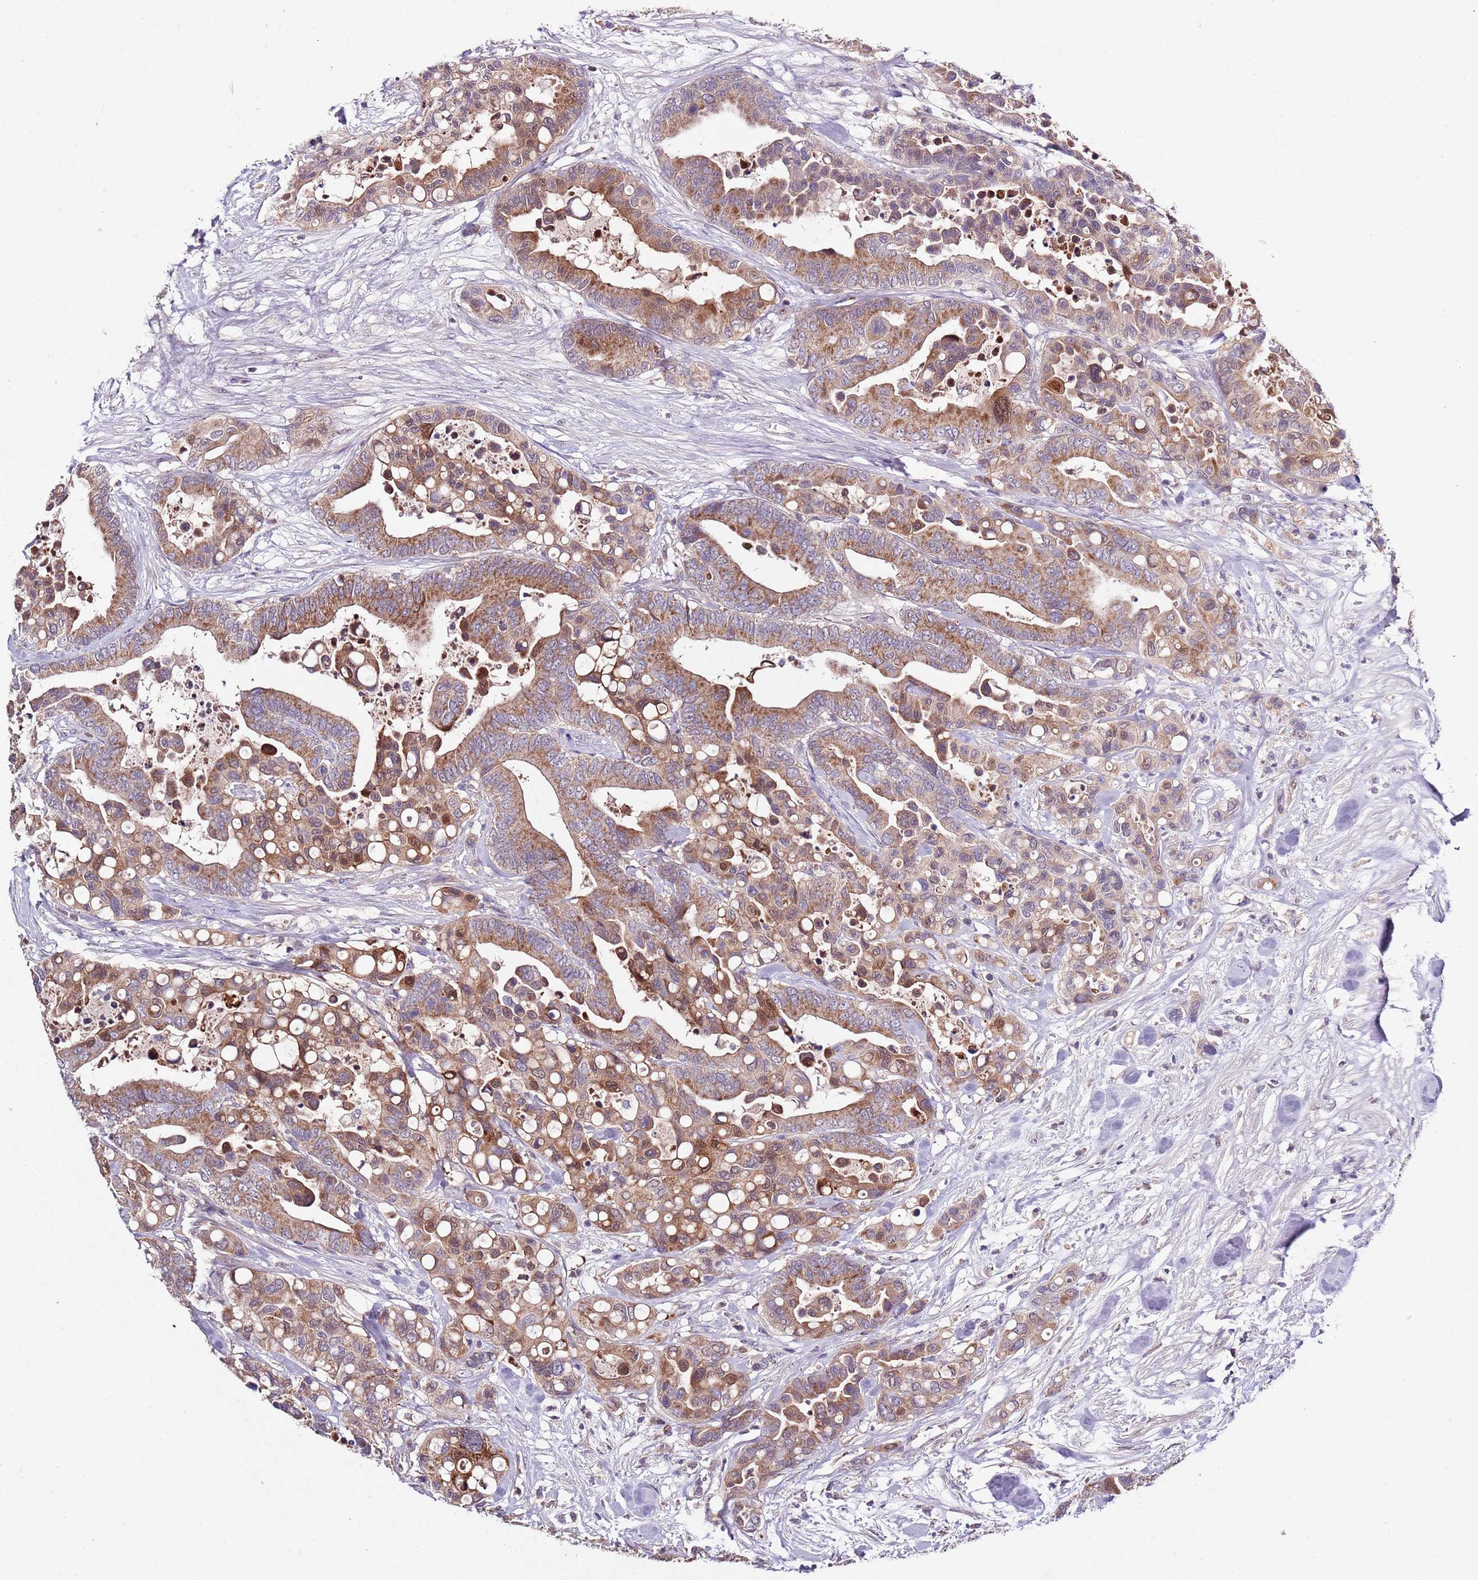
{"staining": {"intensity": "moderate", "quantity": ">75%", "location": "cytoplasmic/membranous"}, "tissue": "colorectal cancer", "cell_type": "Tumor cells", "image_type": "cancer", "snomed": [{"axis": "morphology", "description": "Adenocarcinoma, NOS"}, {"axis": "topography", "description": "Colon"}], "caption": "There is medium levels of moderate cytoplasmic/membranous expression in tumor cells of colorectal cancer (adenocarcinoma), as demonstrated by immunohistochemical staining (brown color).", "gene": "NRDE2", "patient": {"sex": "male", "age": 82}}